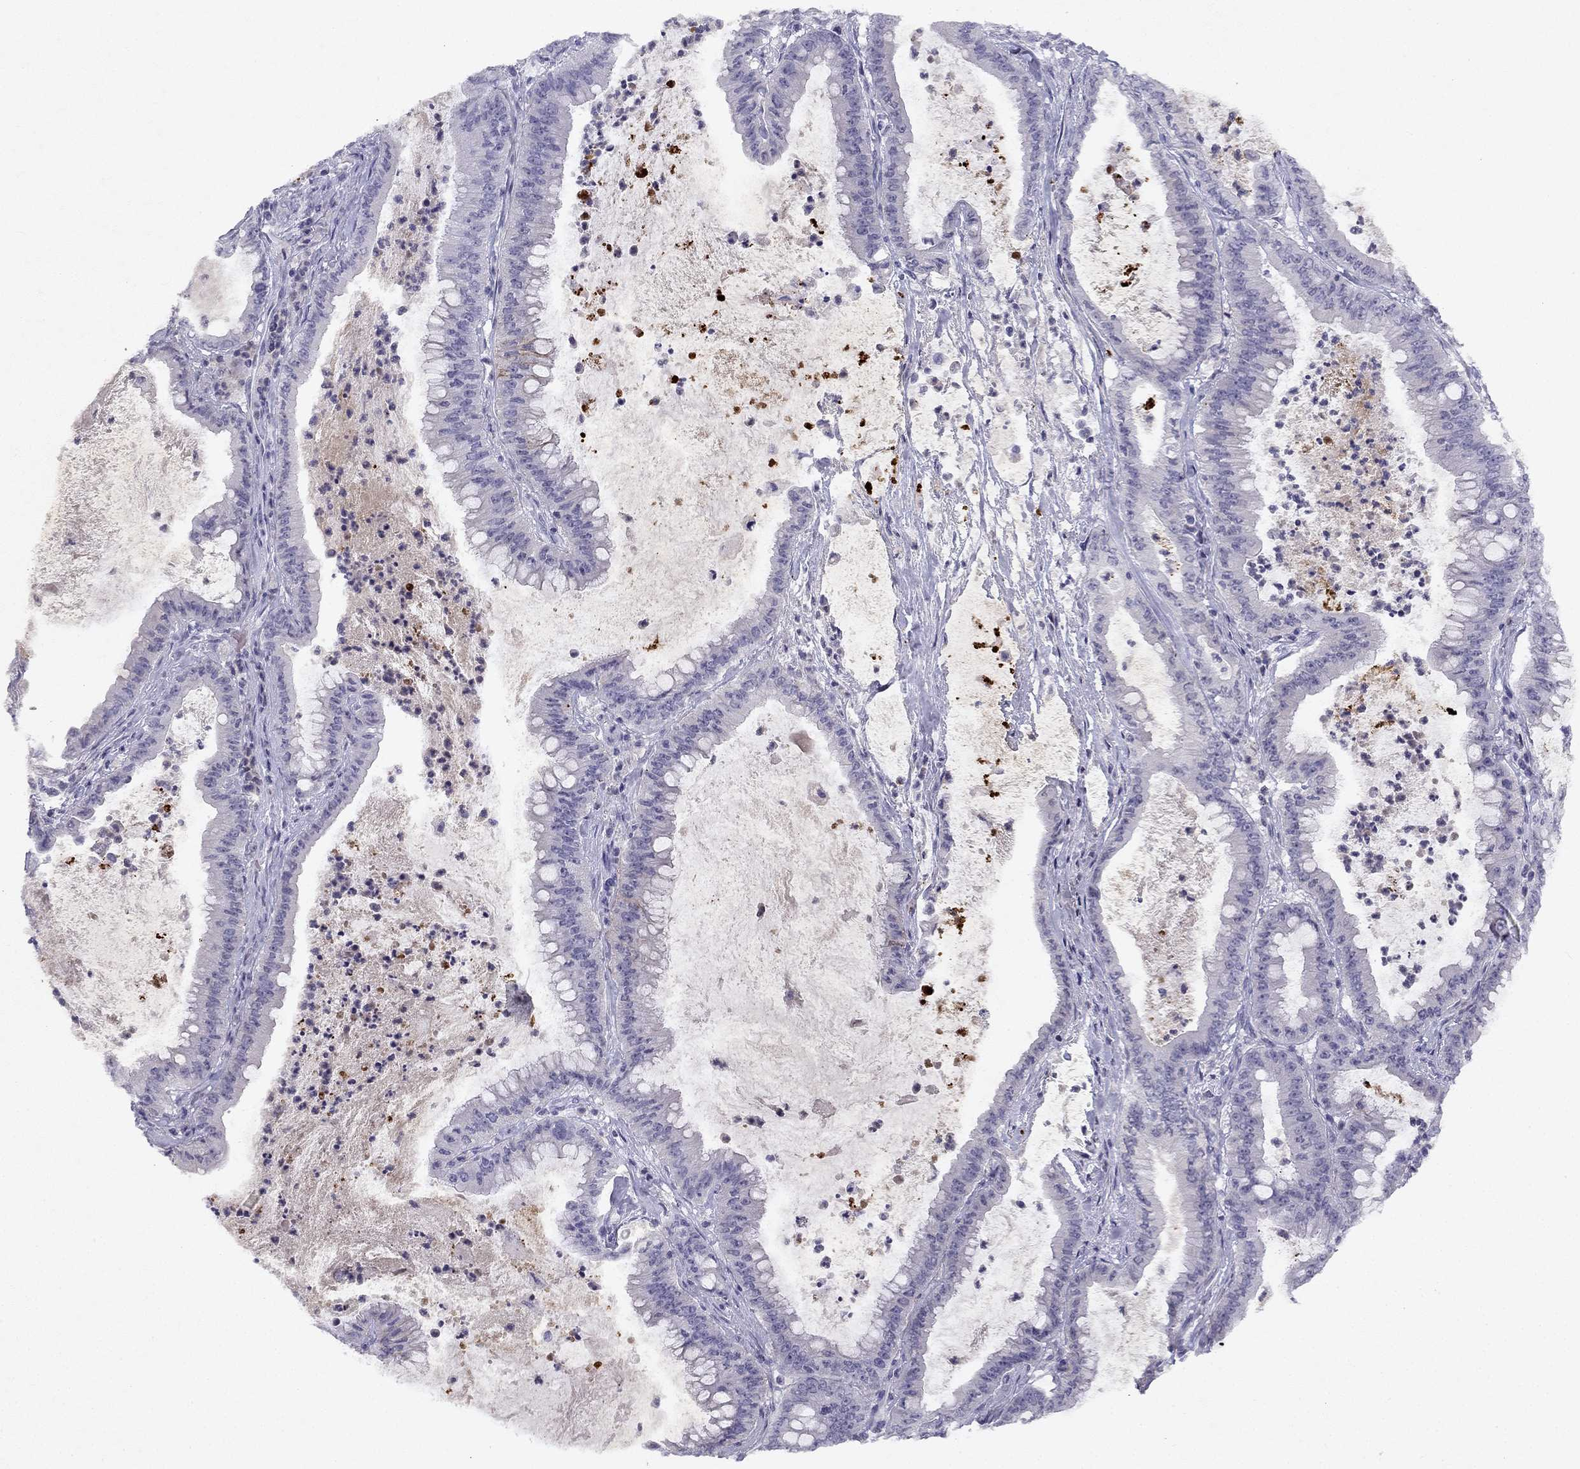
{"staining": {"intensity": "negative", "quantity": "none", "location": "none"}, "tissue": "pancreatic cancer", "cell_type": "Tumor cells", "image_type": "cancer", "snomed": [{"axis": "morphology", "description": "Adenocarcinoma, NOS"}, {"axis": "topography", "description": "Pancreas"}], "caption": "Immunohistochemical staining of human adenocarcinoma (pancreatic) displays no significant staining in tumor cells. (DAB IHC with hematoxylin counter stain).", "gene": "SLC6A4", "patient": {"sex": "male", "age": 71}}